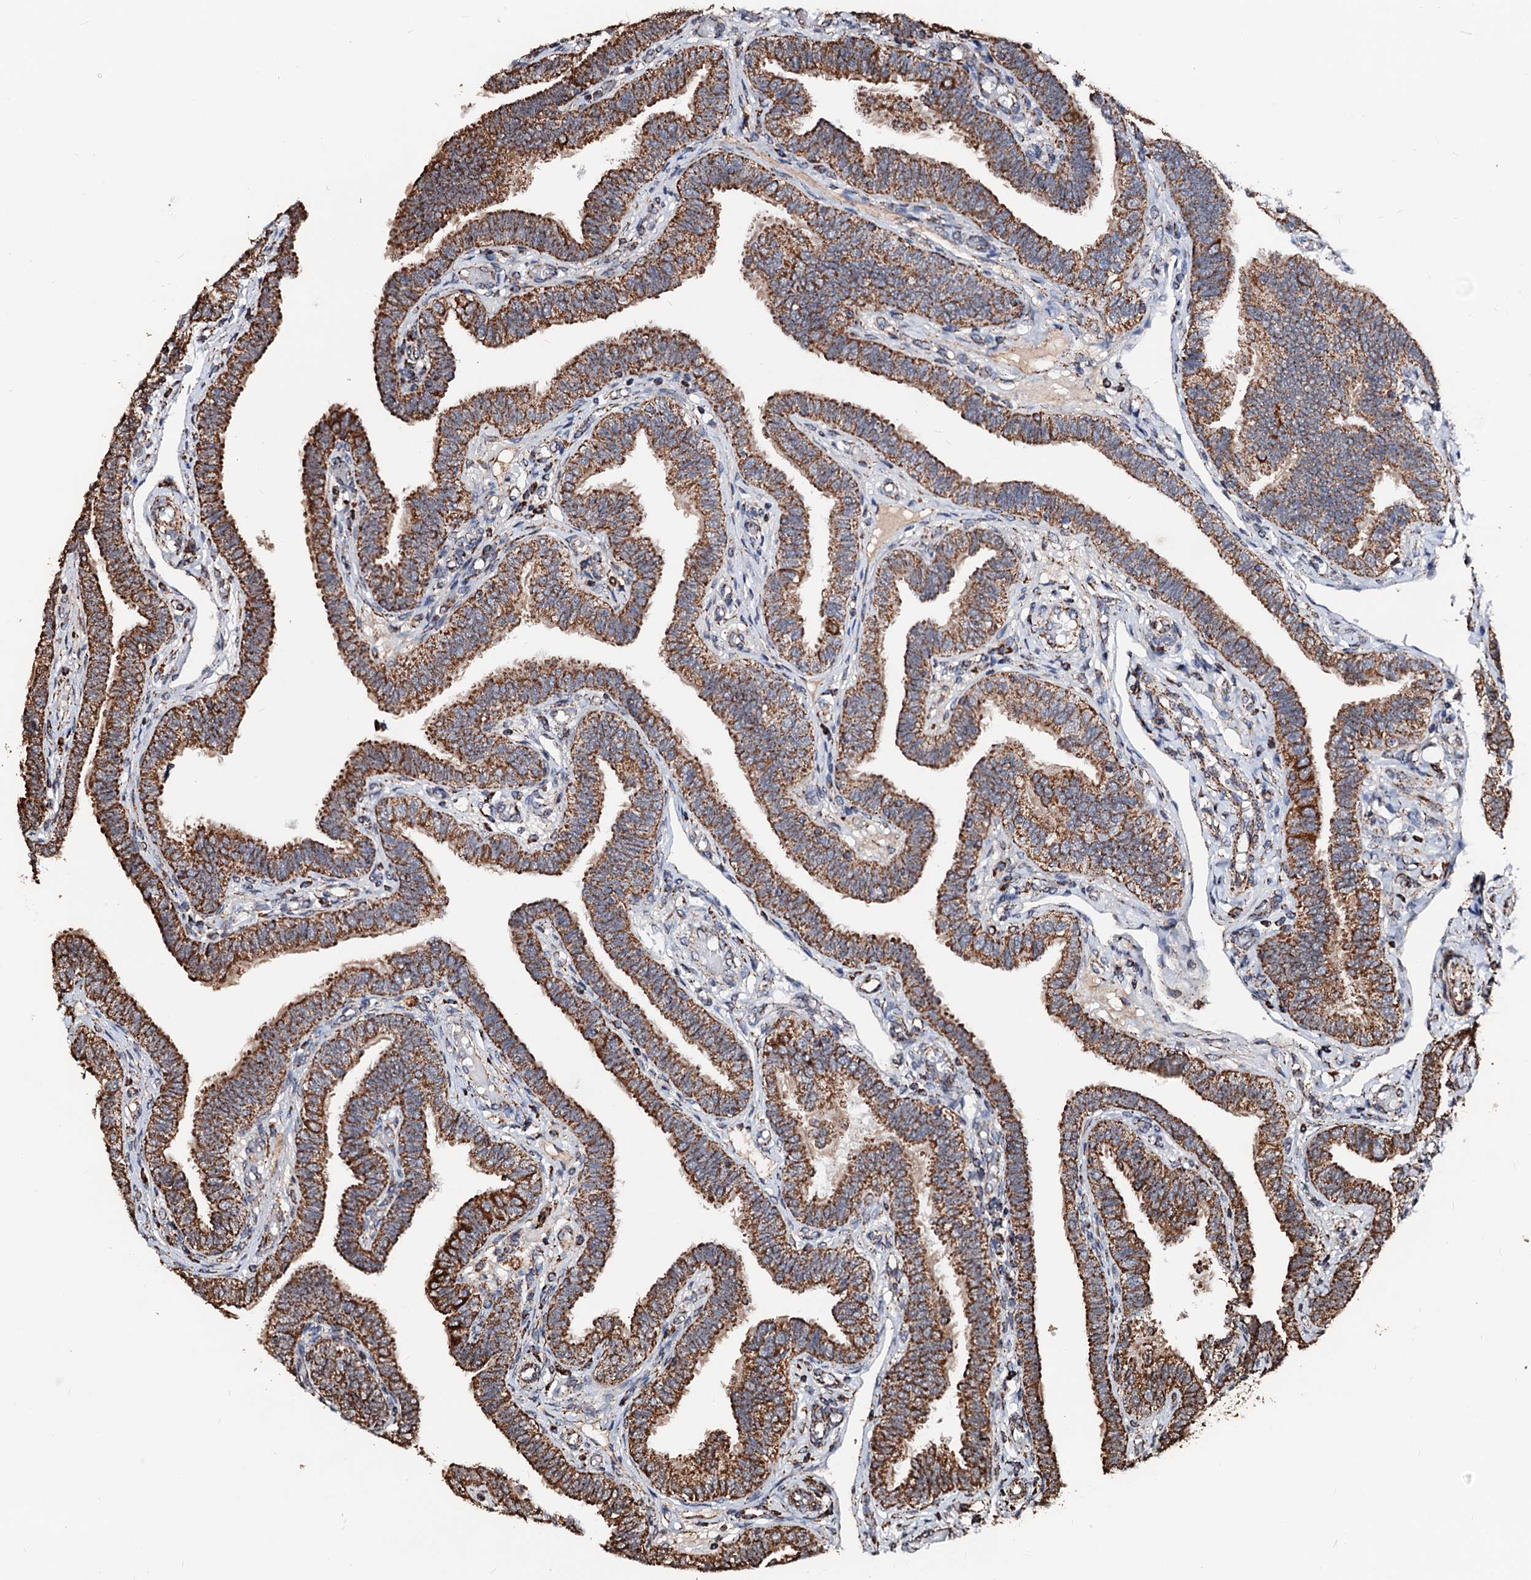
{"staining": {"intensity": "strong", "quantity": ">75%", "location": "cytoplasmic/membranous"}, "tissue": "fallopian tube", "cell_type": "Glandular cells", "image_type": "normal", "snomed": [{"axis": "morphology", "description": "Normal tissue, NOS"}, {"axis": "topography", "description": "Fallopian tube"}], "caption": "A high-resolution photomicrograph shows IHC staining of benign fallopian tube, which reveals strong cytoplasmic/membranous positivity in about >75% of glandular cells.", "gene": "SECISBP2L", "patient": {"sex": "female", "age": 39}}